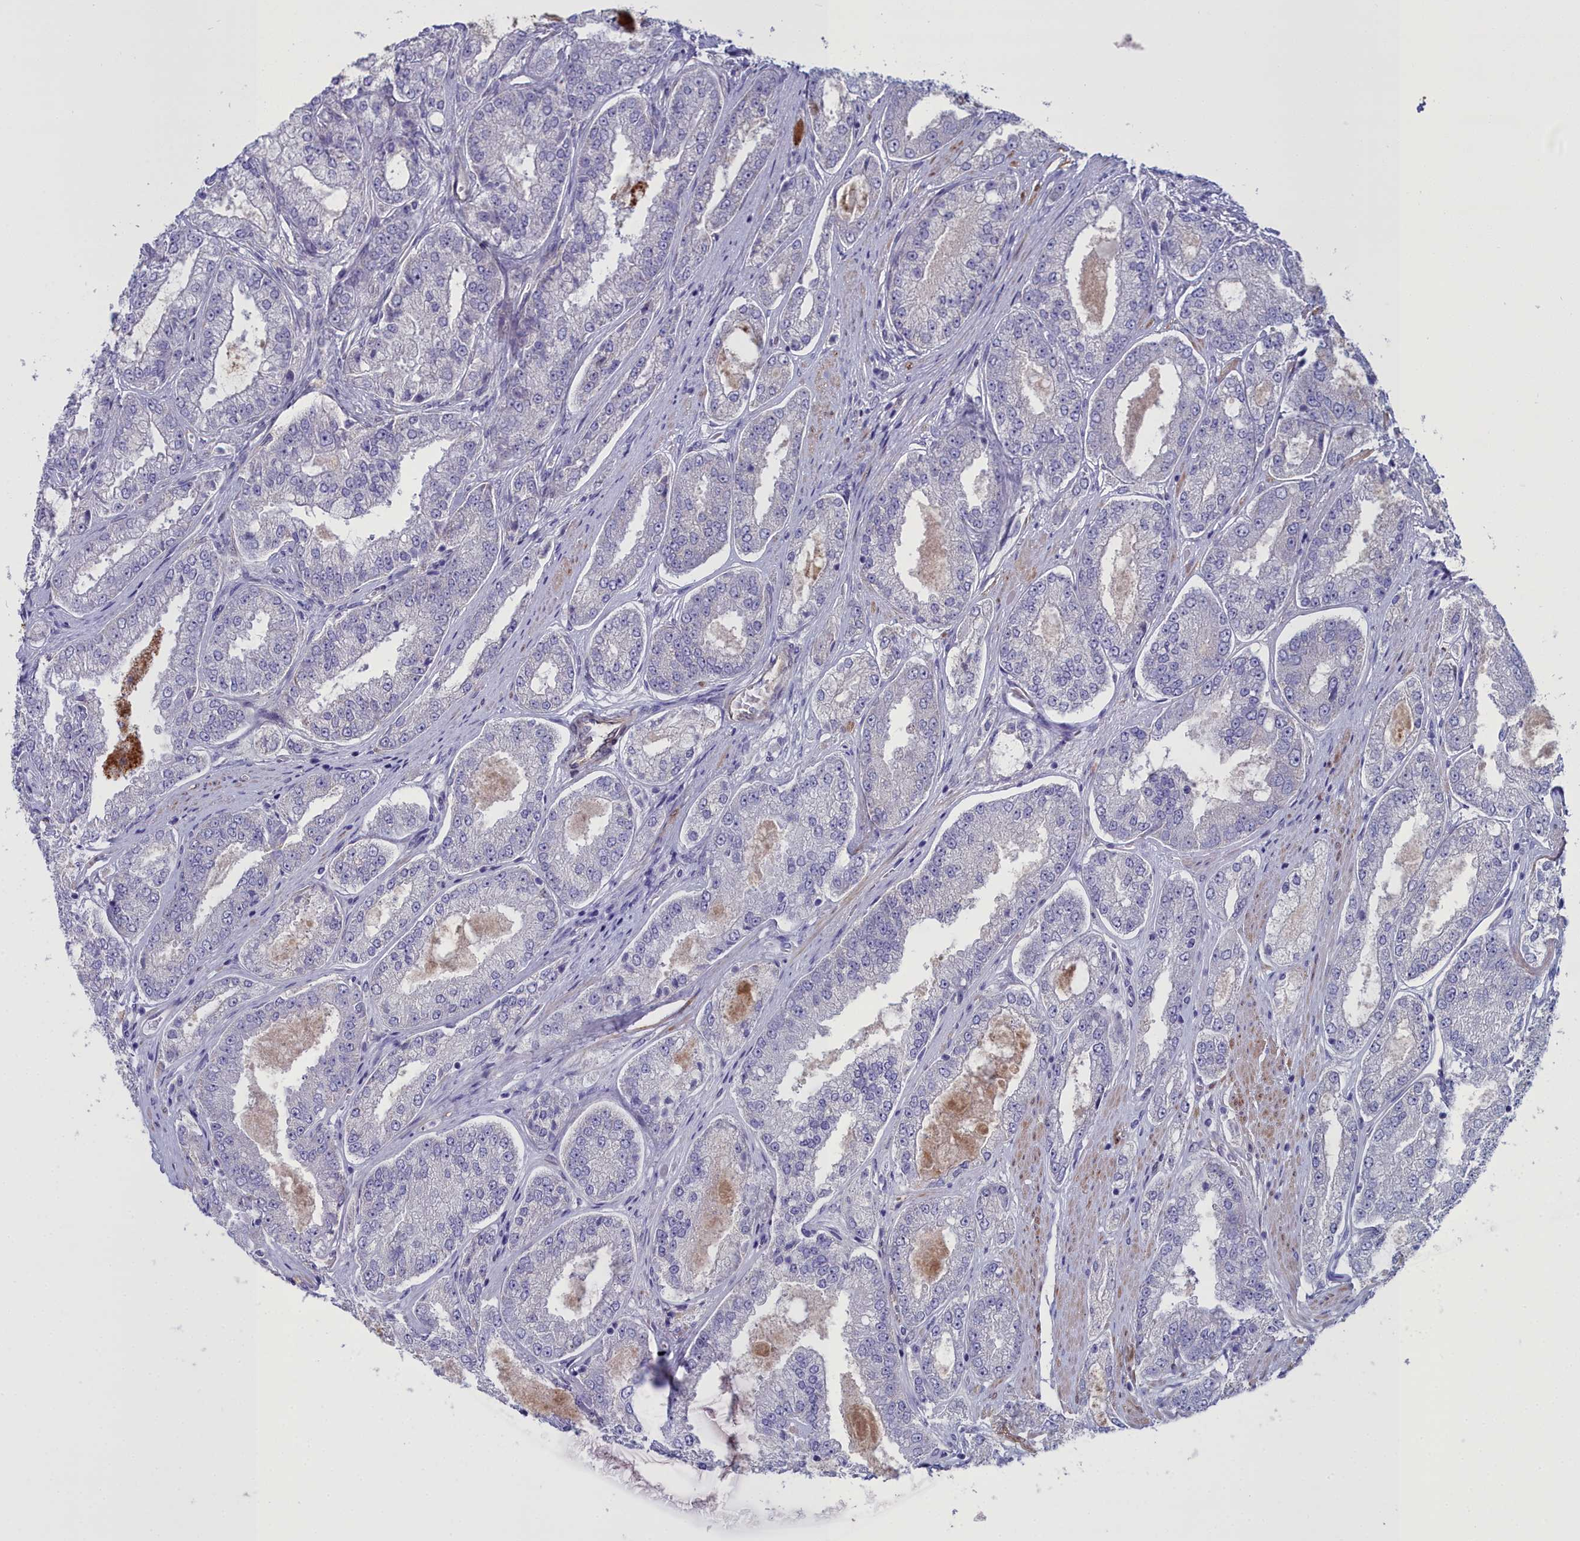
{"staining": {"intensity": "negative", "quantity": "none", "location": "none"}, "tissue": "prostate cancer", "cell_type": "Tumor cells", "image_type": "cancer", "snomed": [{"axis": "morphology", "description": "Adenocarcinoma, High grade"}, {"axis": "topography", "description": "Prostate"}], "caption": "Immunohistochemistry (IHC) photomicrograph of adenocarcinoma (high-grade) (prostate) stained for a protein (brown), which shows no positivity in tumor cells. (Brightfield microscopy of DAB (3,3'-diaminobenzidine) IHC at high magnification).", "gene": "PPP1R14A", "patient": {"sex": "male", "age": 71}}